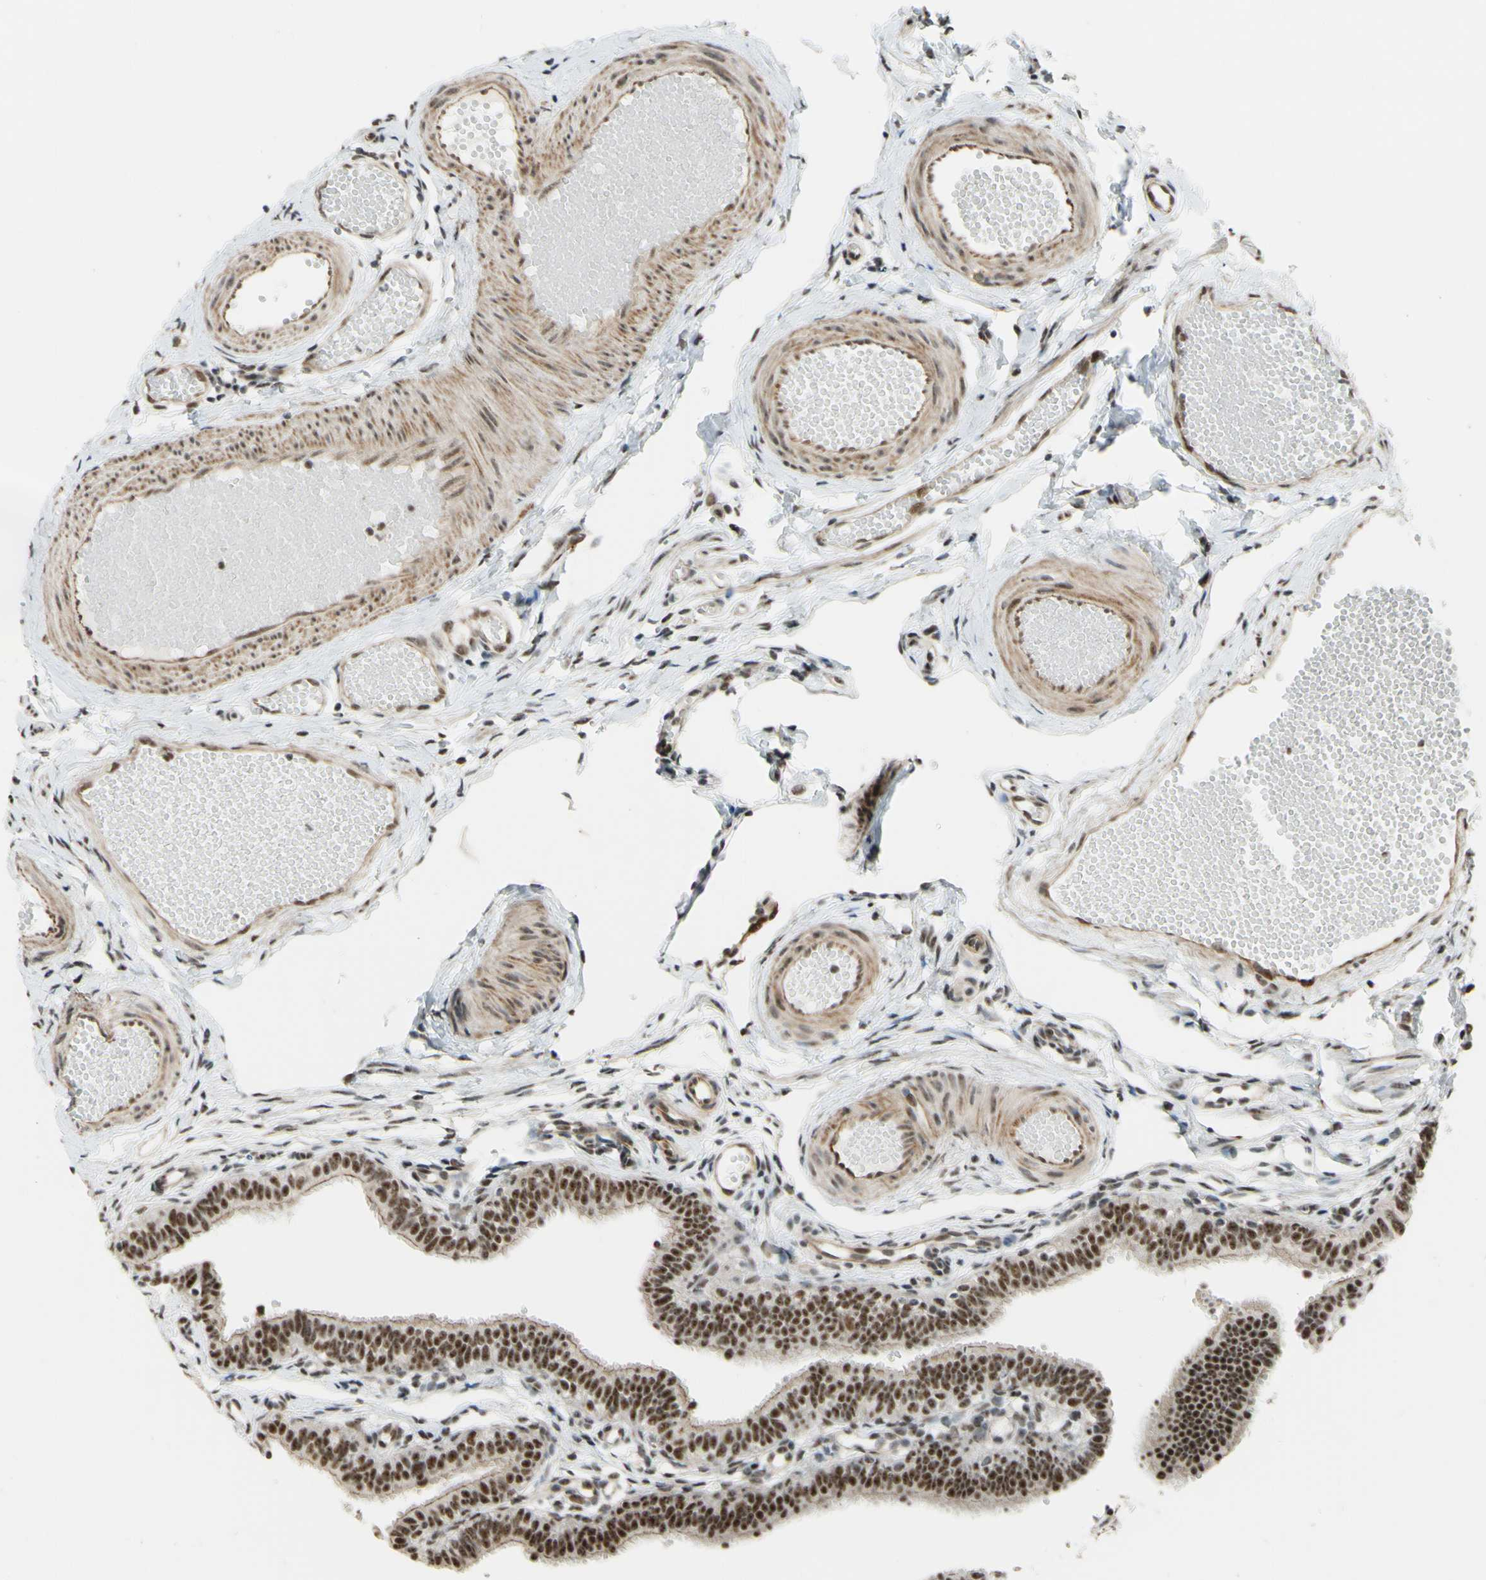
{"staining": {"intensity": "strong", "quantity": ">75%", "location": "nuclear"}, "tissue": "fallopian tube", "cell_type": "Glandular cells", "image_type": "normal", "snomed": [{"axis": "morphology", "description": "Normal tissue, NOS"}, {"axis": "topography", "description": "Fallopian tube"}, {"axis": "topography", "description": "Placenta"}], "caption": "Protein expression by IHC exhibits strong nuclear expression in approximately >75% of glandular cells in benign fallopian tube.", "gene": "SAP18", "patient": {"sex": "female", "age": 34}}